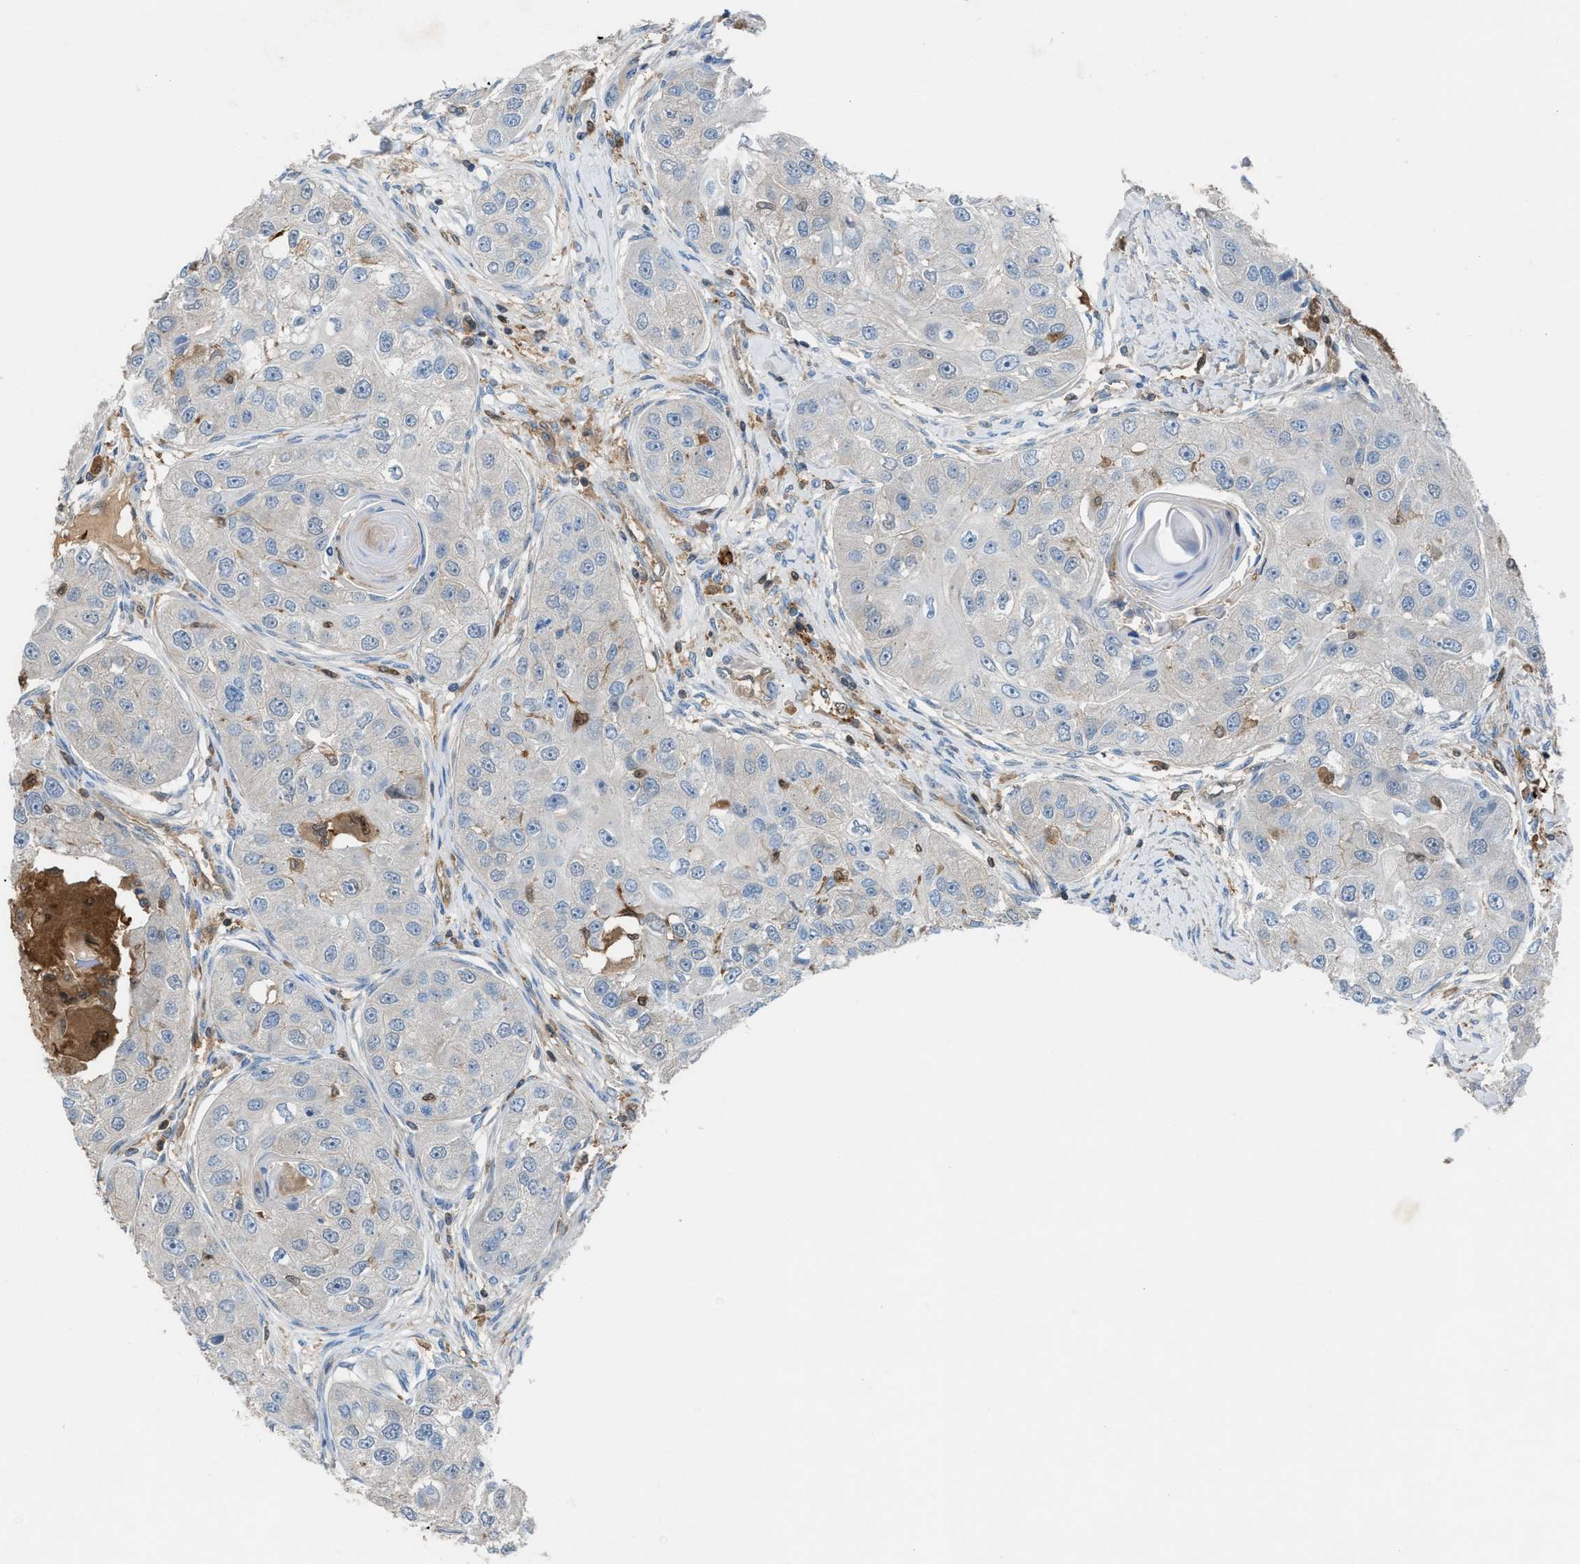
{"staining": {"intensity": "negative", "quantity": "none", "location": "none"}, "tissue": "head and neck cancer", "cell_type": "Tumor cells", "image_type": "cancer", "snomed": [{"axis": "morphology", "description": "Normal tissue, NOS"}, {"axis": "morphology", "description": "Squamous cell carcinoma, NOS"}, {"axis": "topography", "description": "Skeletal muscle"}, {"axis": "topography", "description": "Head-Neck"}], "caption": "IHC histopathology image of human head and neck cancer (squamous cell carcinoma) stained for a protein (brown), which reveals no expression in tumor cells.", "gene": "TPK1", "patient": {"sex": "male", "age": 51}}